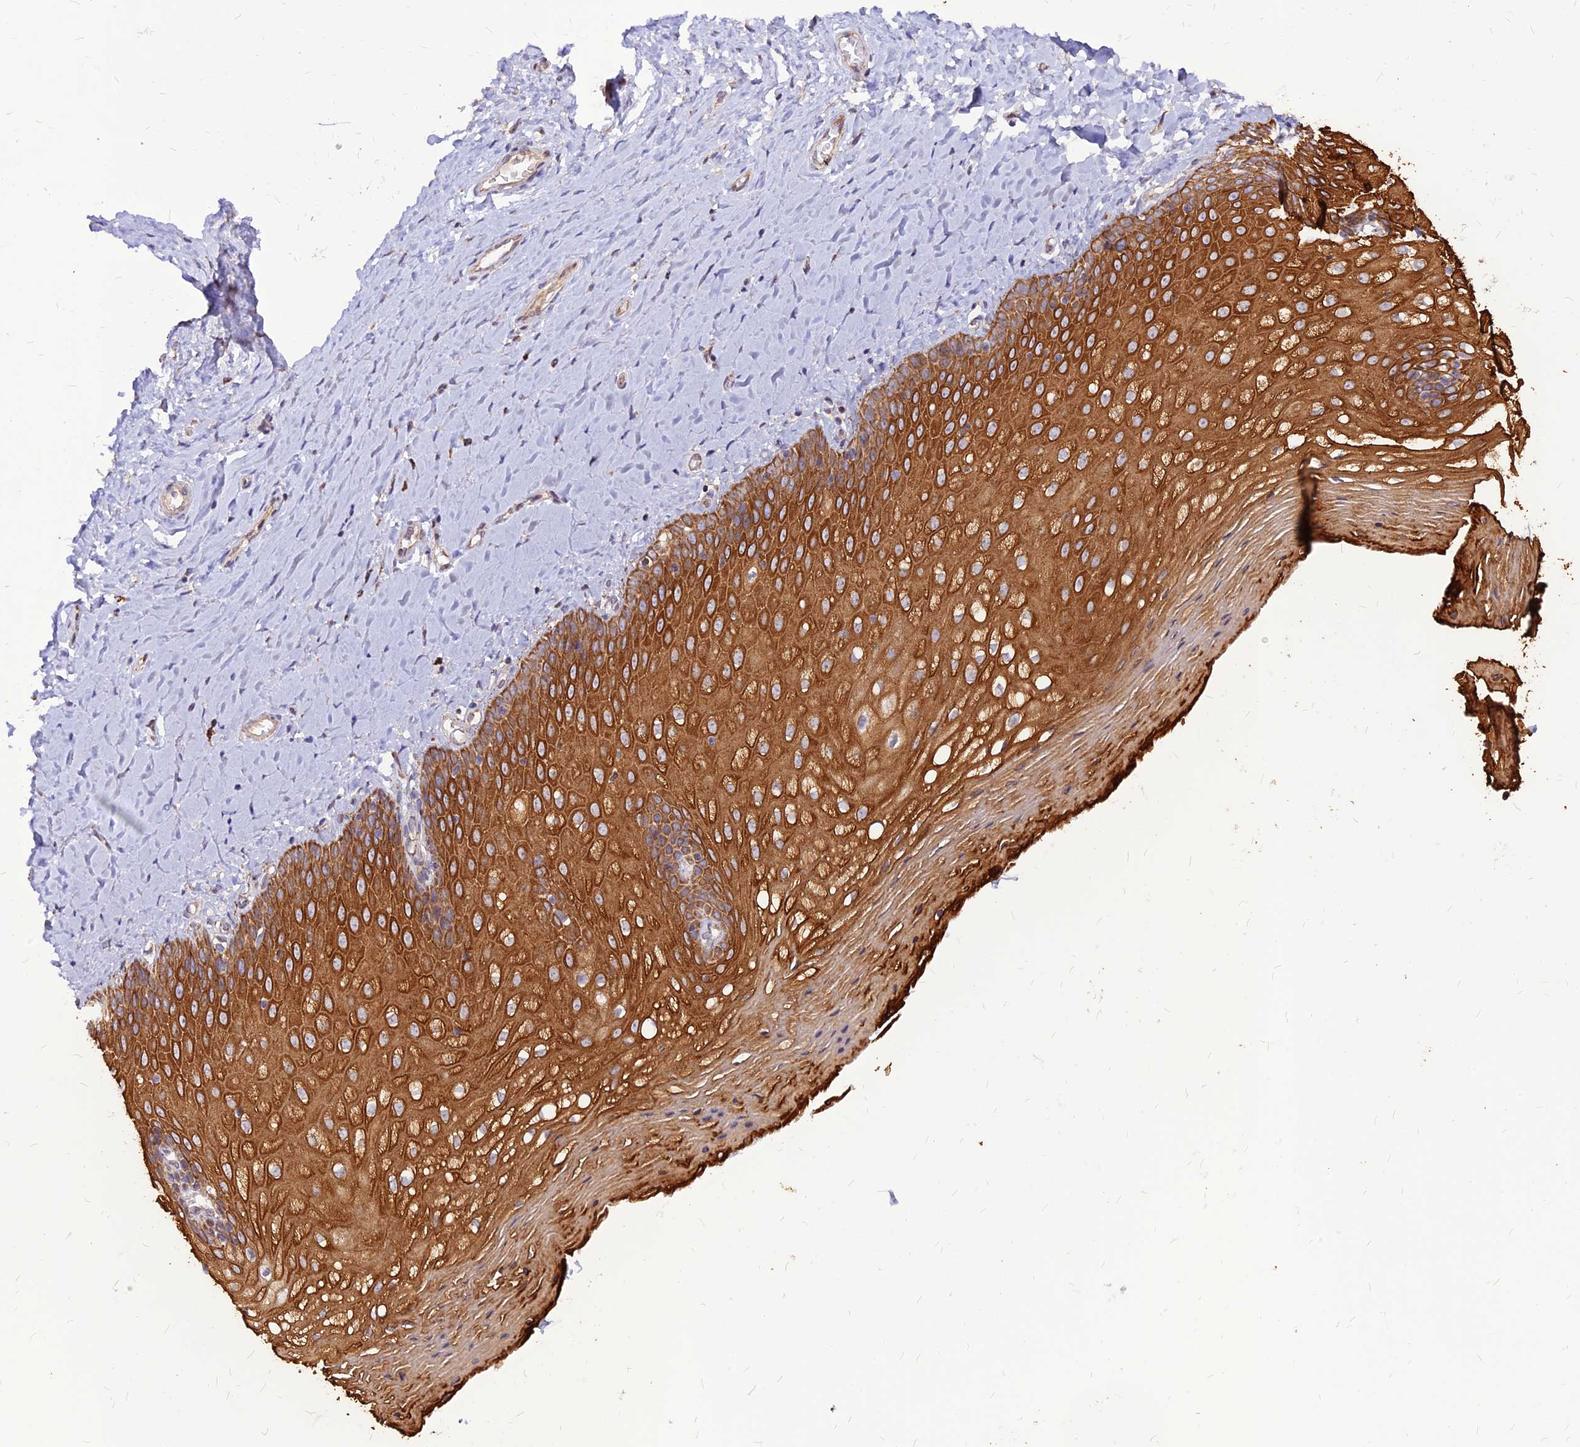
{"staining": {"intensity": "strong", "quantity": ">75%", "location": "cytoplasmic/membranous"}, "tissue": "vagina", "cell_type": "Squamous epithelial cells", "image_type": "normal", "snomed": [{"axis": "morphology", "description": "Normal tissue, NOS"}, {"axis": "topography", "description": "Vagina"}], "caption": "This image exhibits immunohistochemistry staining of benign vagina, with high strong cytoplasmic/membranous positivity in approximately >75% of squamous epithelial cells.", "gene": "ECI1", "patient": {"sex": "female", "age": 65}}